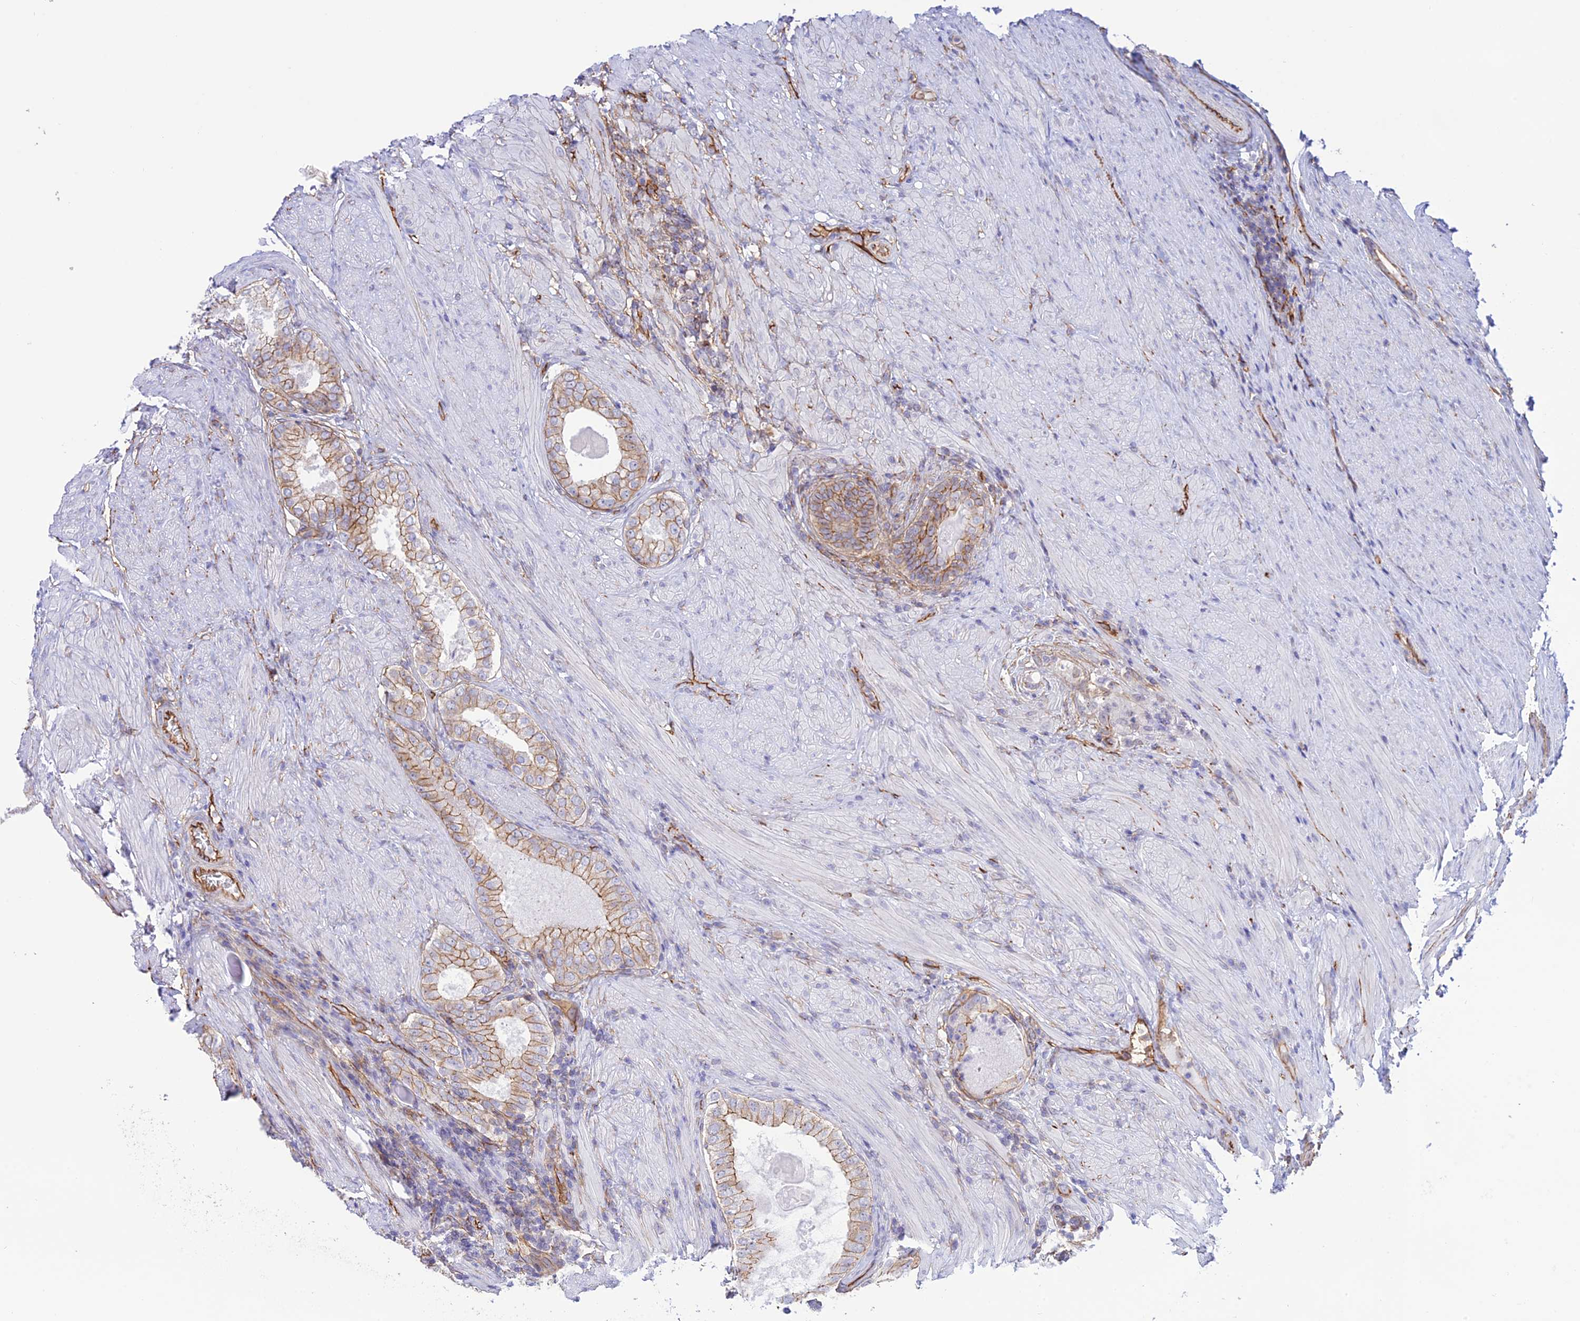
{"staining": {"intensity": "moderate", "quantity": "<25%", "location": "cytoplasmic/membranous"}, "tissue": "prostate cancer", "cell_type": "Tumor cells", "image_type": "cancer", "snomed": [{"axis": "morphology", "description": "Adenocarcinoma, Low grade"}, {"axis": "topography", "description": "Prostate"}], "caption": "This photomicrograph reveals immunohistochemistry staining of human low-grade adenocarcinoma (prostate), with low moderate cytoplasmic/membranous staining in approximately <25% of tumor cells.", "gene": "YPEL5", "patient": {"sex": "male", "age": 68}}